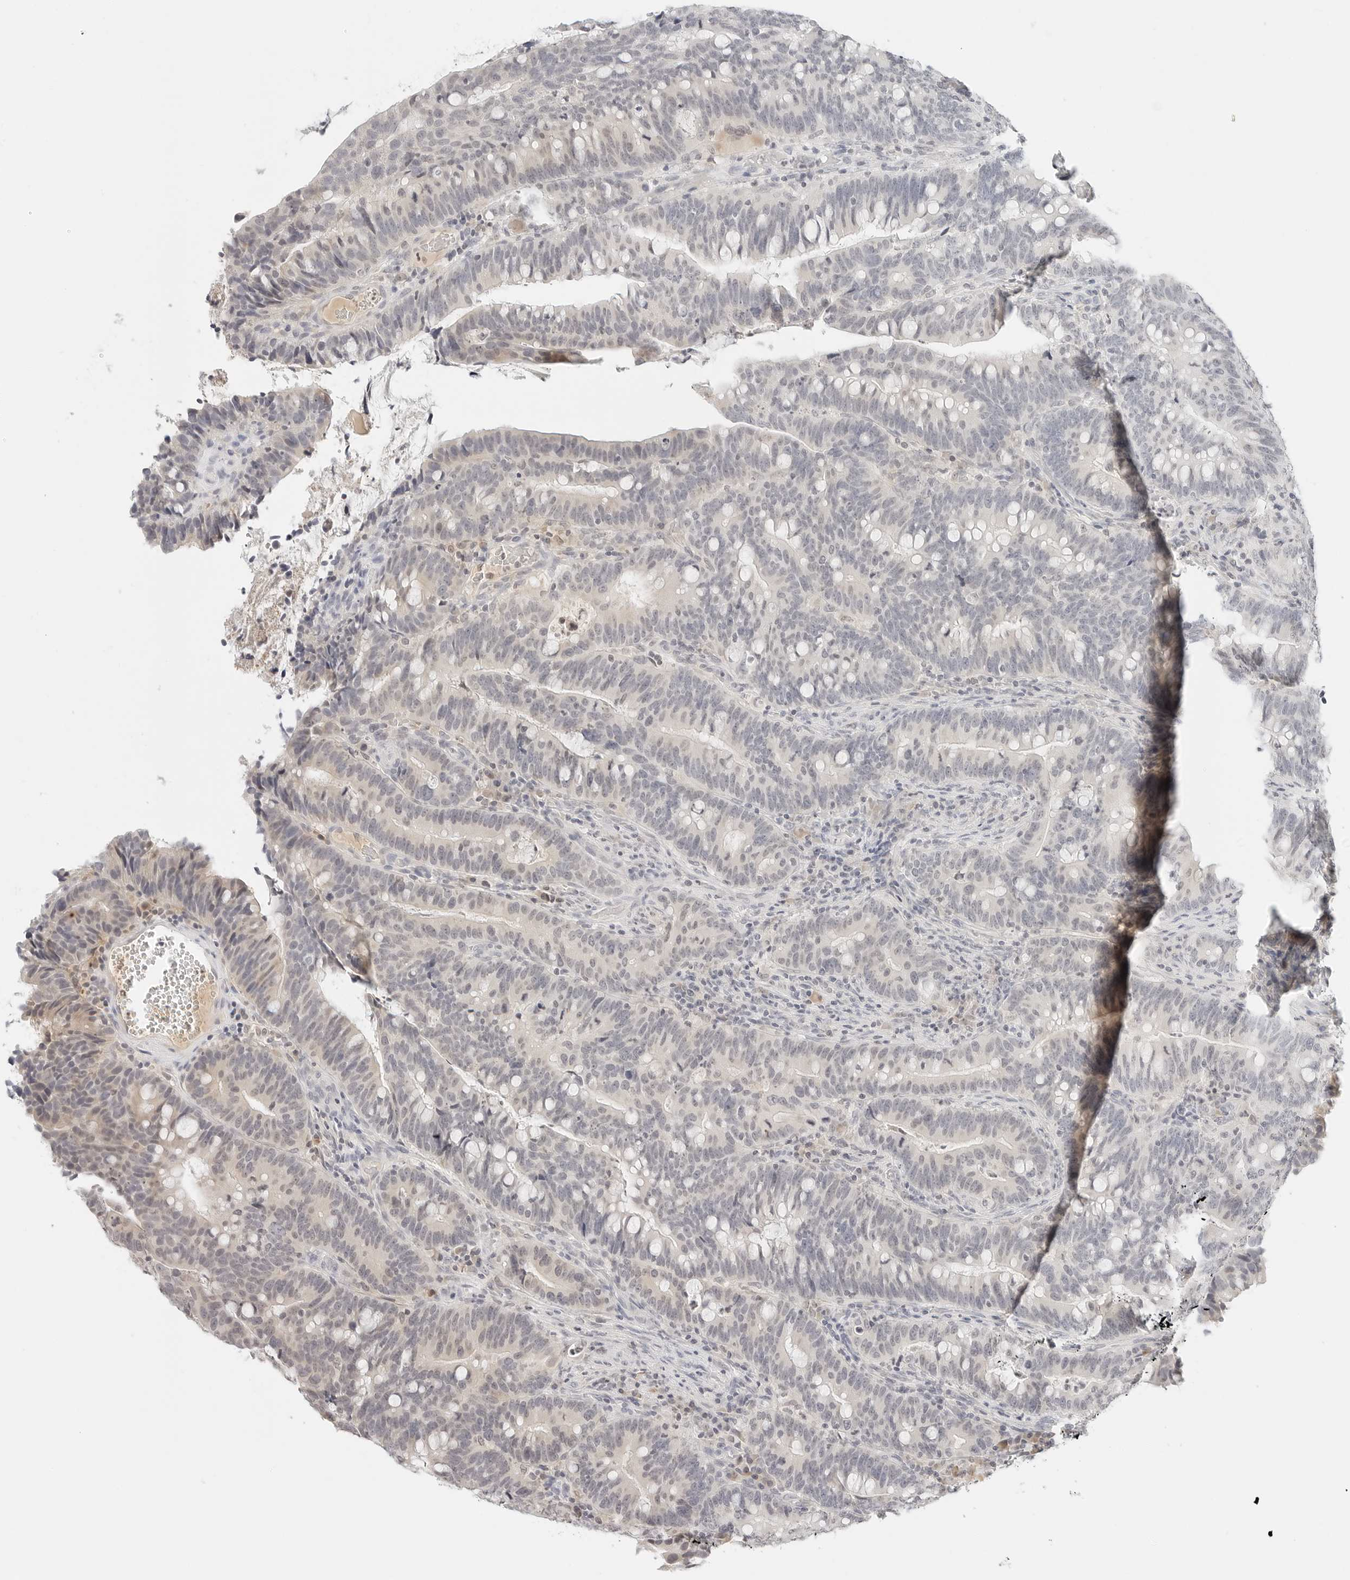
{"staining": {"intensity": "negative", "quantity": "none", "location": "none"}, "tissue": "colorectal cancer", "cell_type": "Tumor cells", "image_type": "cancer", "snomed": [{"axis": "morphology", "description": "Adenocarcinoma, NOS"}, {"axis": "topography", "description": "Colon"}], "caption": "DAB (3,3'-diaminobenzidine) immunohistochemical staining of colorectal adenocarcinoma displays no significant positivity in tumor cells.", "gene": "NEO1", "patient": {"sex": "female", "age": 66}}